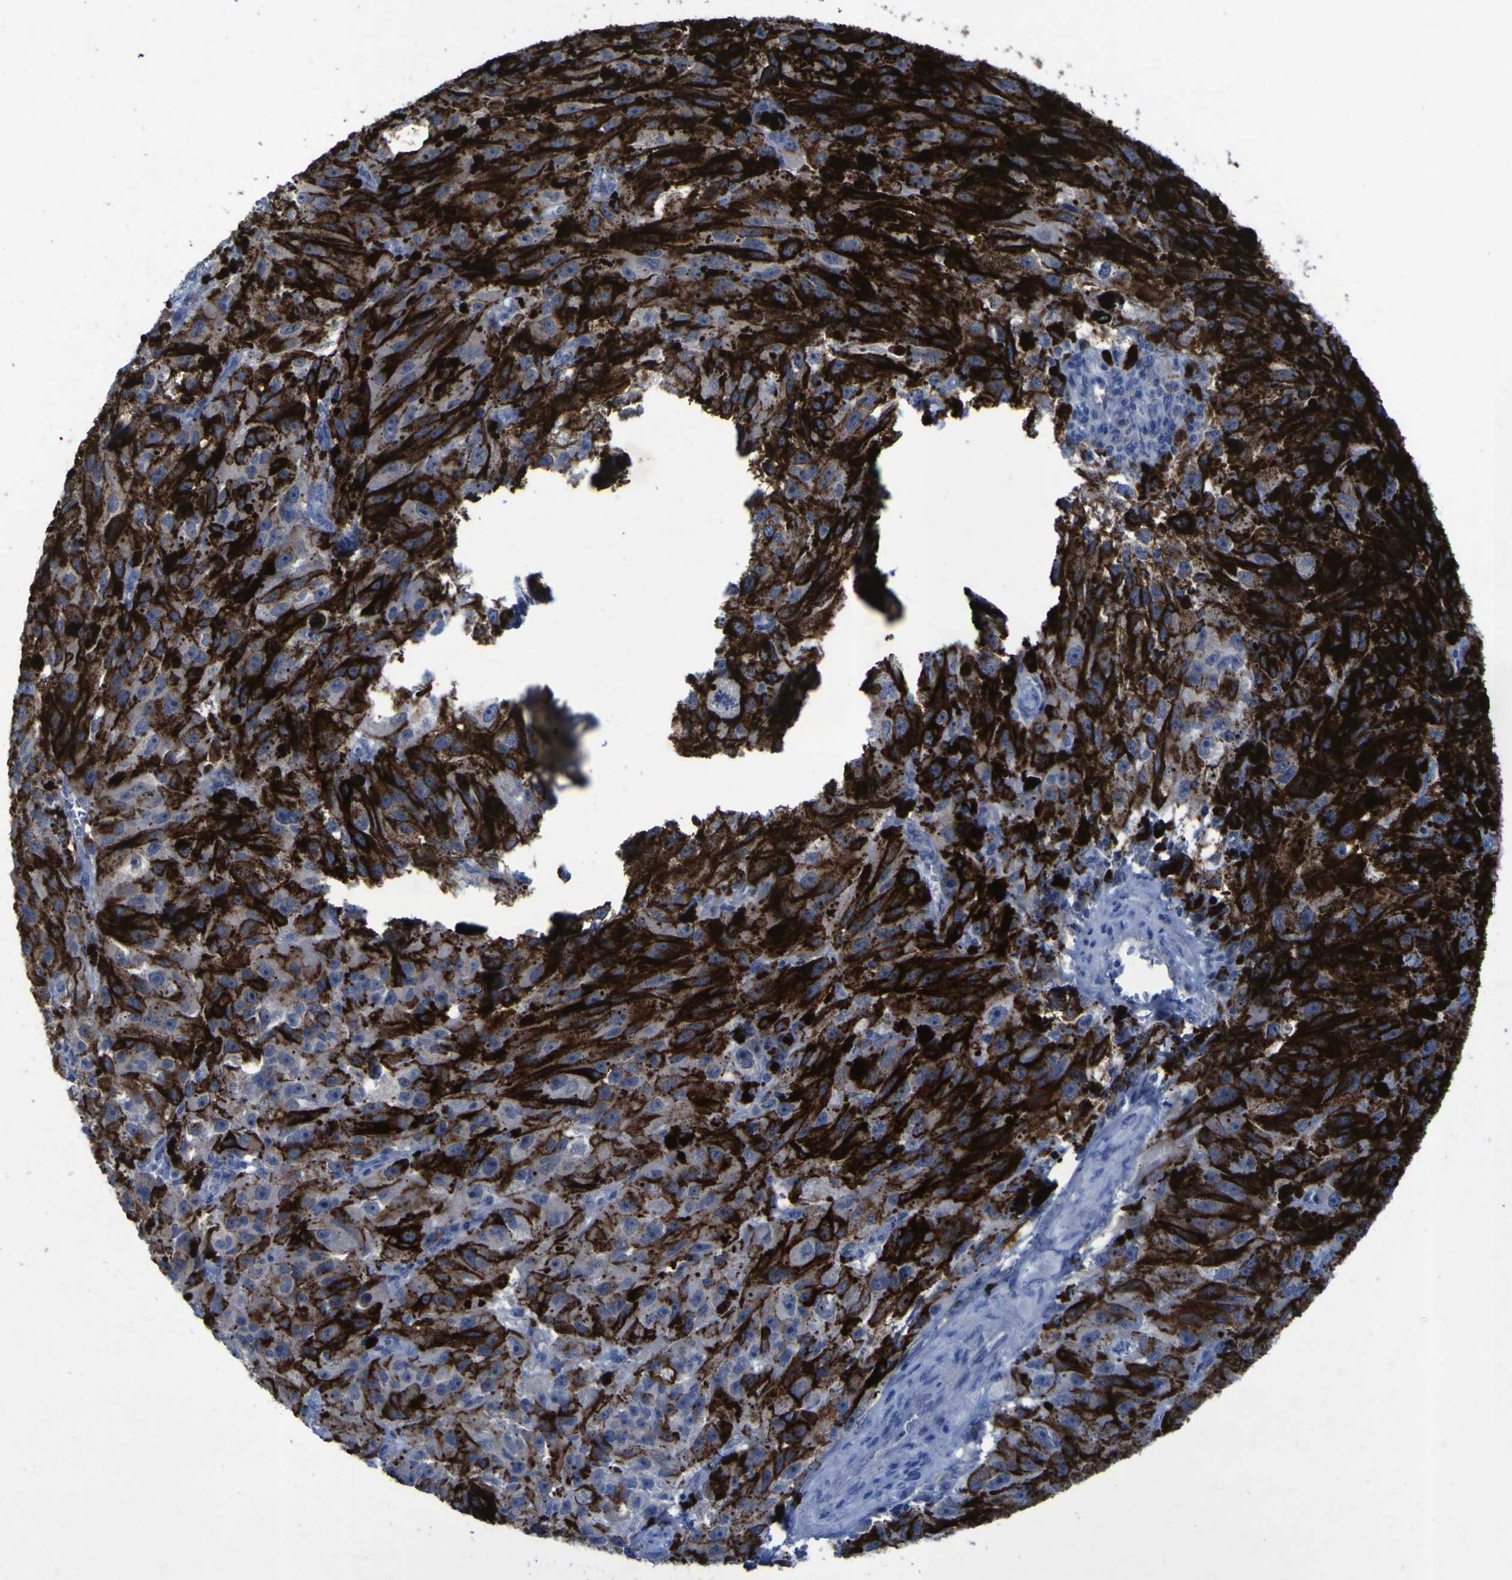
{"staining": {"intensity": "negative", "quantity": "none", "location": "none"}, "tissue": "melanoma", "cell_type": "Tumor cells", "image_type": "cancer", "snomed": [{"axis": "morphology", "description": "Malignant melanoma, NOS"}, {"axis": "topography", "description": "Skin"}], "caption": "Tumor cells are negative for protein expression in human melanoma. The staining is performed using DAB brown chromogen with nuclei counter-stained in using hematoxylin.", "gene": "SGK2", "patient": {"sex": "female", "age": 104}}